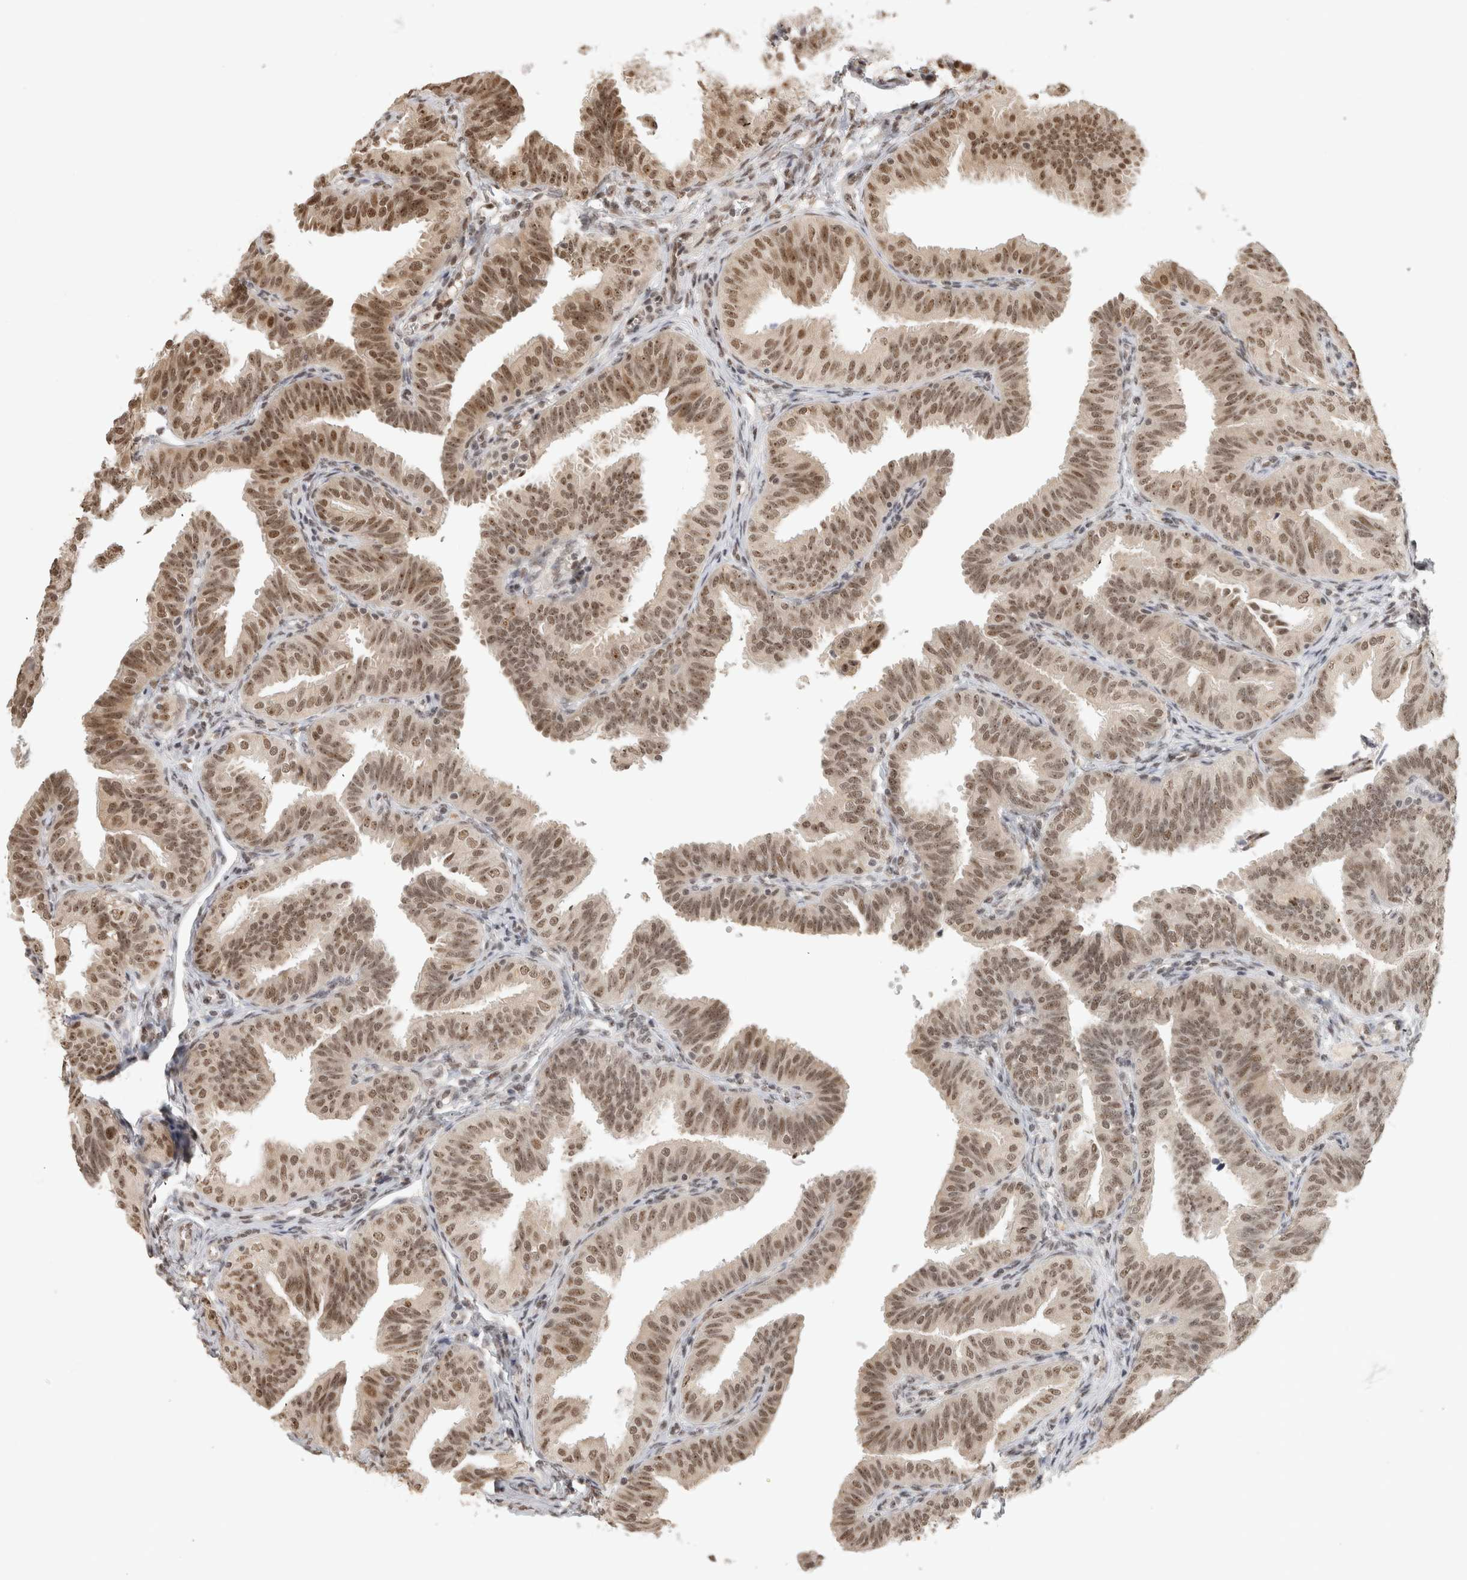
{"staining": {"intensity": "moderate", "quantity": ">75%", "location": "nuclear"}, "tissue": "fallopian tube", "cell_type": "Glandular cells", "image_type": "normal", "snomed": [{"axis": "morphology", "description": "Normal tissue, NOS"}, {"axis": "topography", "description": "Fallopian tube"}], "caption": "Immunohistochemical staining of normal human fallopian tube shows medium levels of moderate nuclear staining in approximately >75% of glandular cells. The staining was performed using DAB, with brown indicating positive protein expression. Nuclei are stained blue with hematoxylin.", "gene": "EBNA1BP2", "patient": {"sex": "female", "age": 35}}